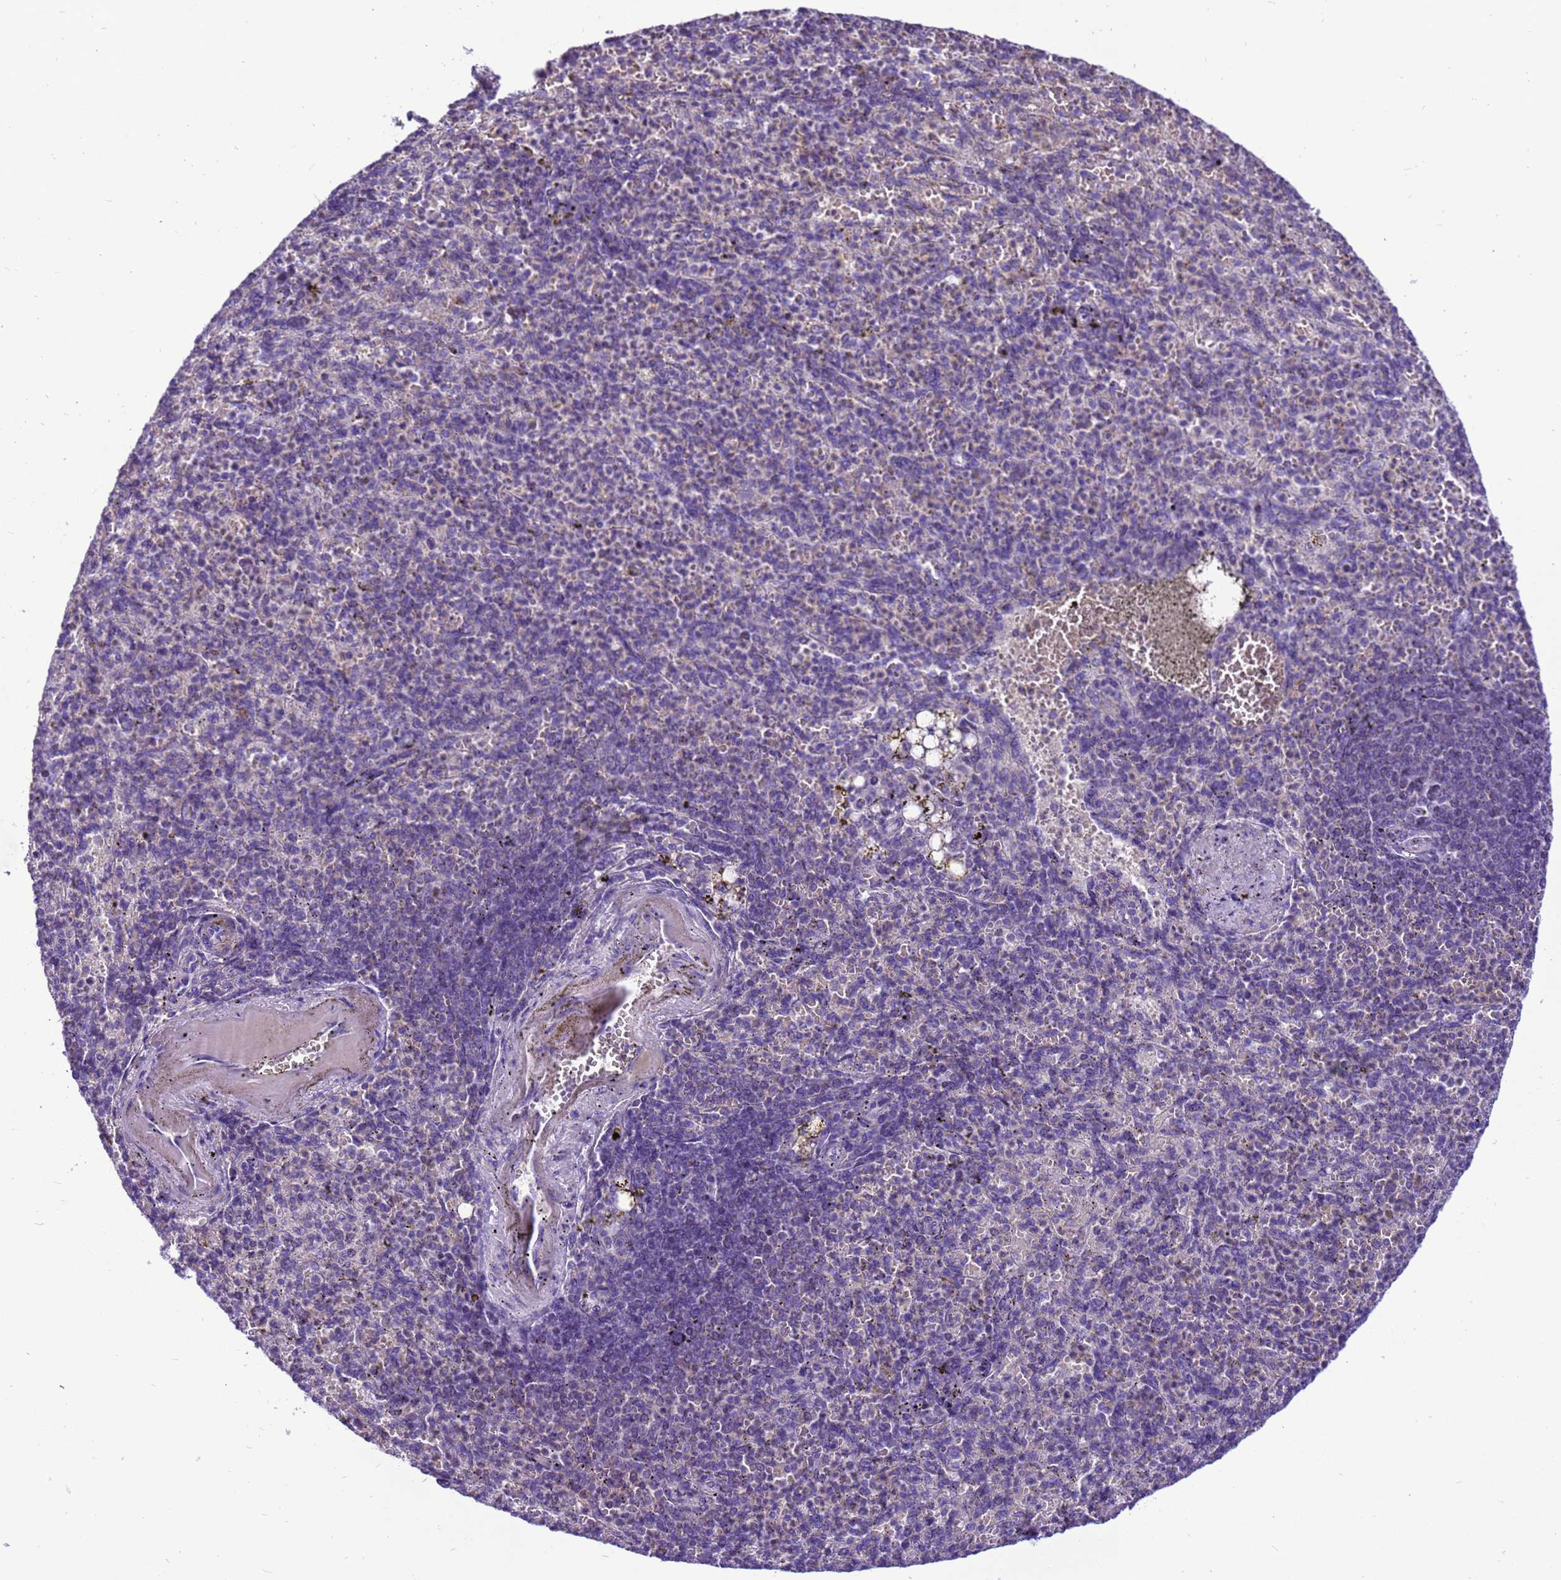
{"staining": {"intensity": "negative", "quantity": "none", "location": "none"}, "tissue": "spleen", "cell_type": "Cells in red pulp", "image_type": "normal", "snomed": [{"axis": "morphology", "description": "Normal tissue, NOS"}, {"axis": "topography", "description": "Spleen"}], "caption": "An immunohistochemistry image of benign spleen is shown. There is no staining in cells in red pulp of spleen. (DAB immunohistochemistry (IHC) with hematoxylin counter stain).", "gene": "PIEZO2", "patient": {"sex": "female", "age": 74}}